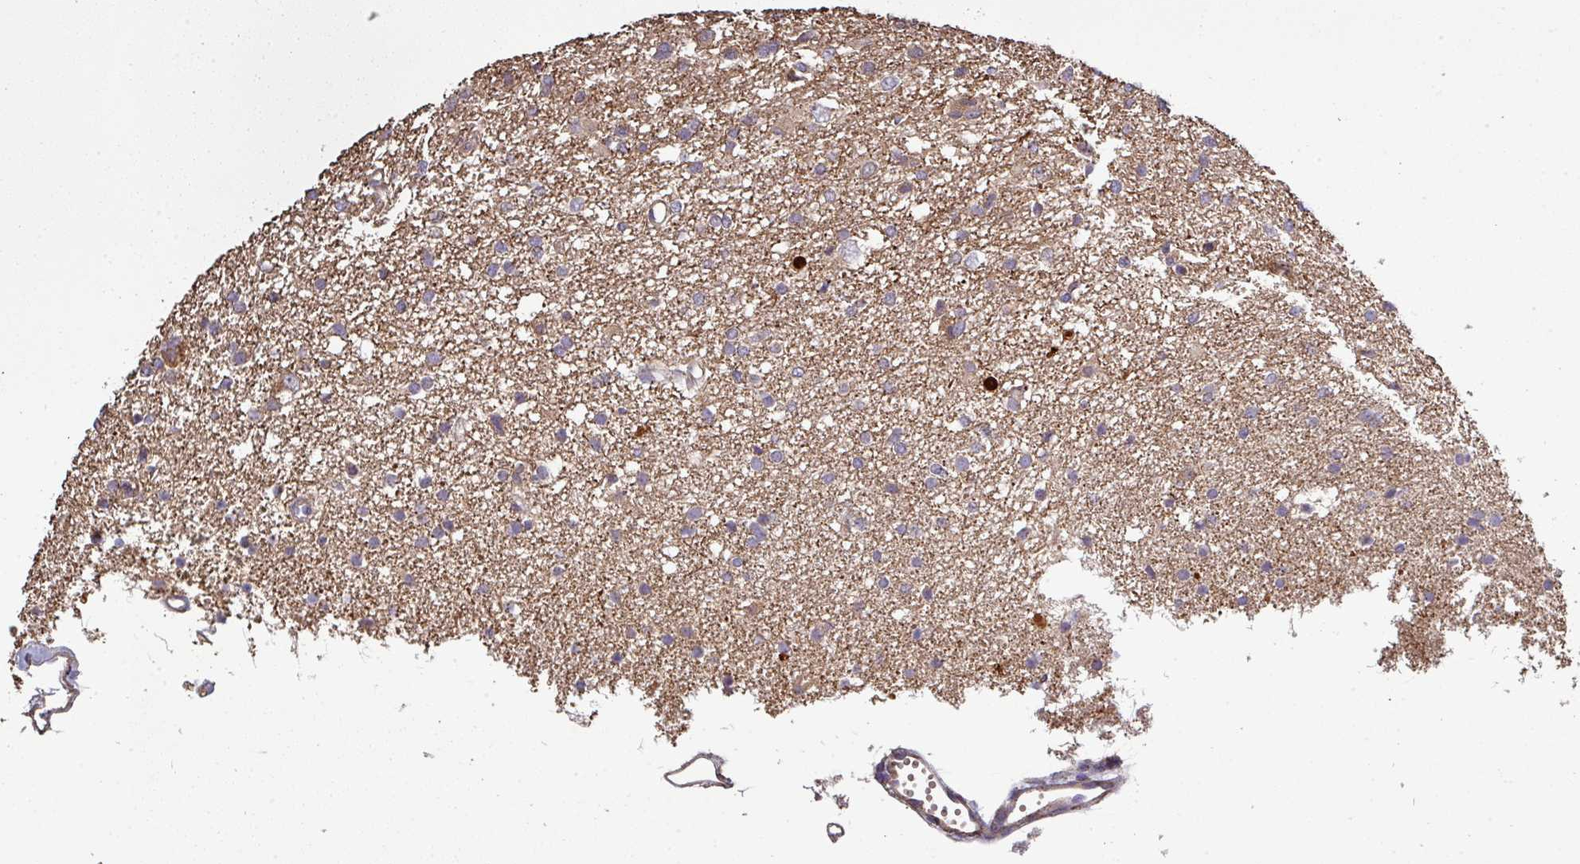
{"staining": {"intensity": "weak", "quantity": "<25%", "location": "cytoplasmic/membranous"}, "tissue": "glioma", "cell_type": "Tumor cells", "image_type": "cancer", "snomed": [{"axis": "morphology", "description": "Glioma, malignant, High grade"}, {"axis": "topography", "description": "Brain"}], "caption": "High power microscopy histopathology image of an immunohistochemistry micrograph of malignant glioma (high-grade), revealing no significant expression in tumor cells.", "gene": "ISLR", "patient": {"sex": "female", "age": 59}}